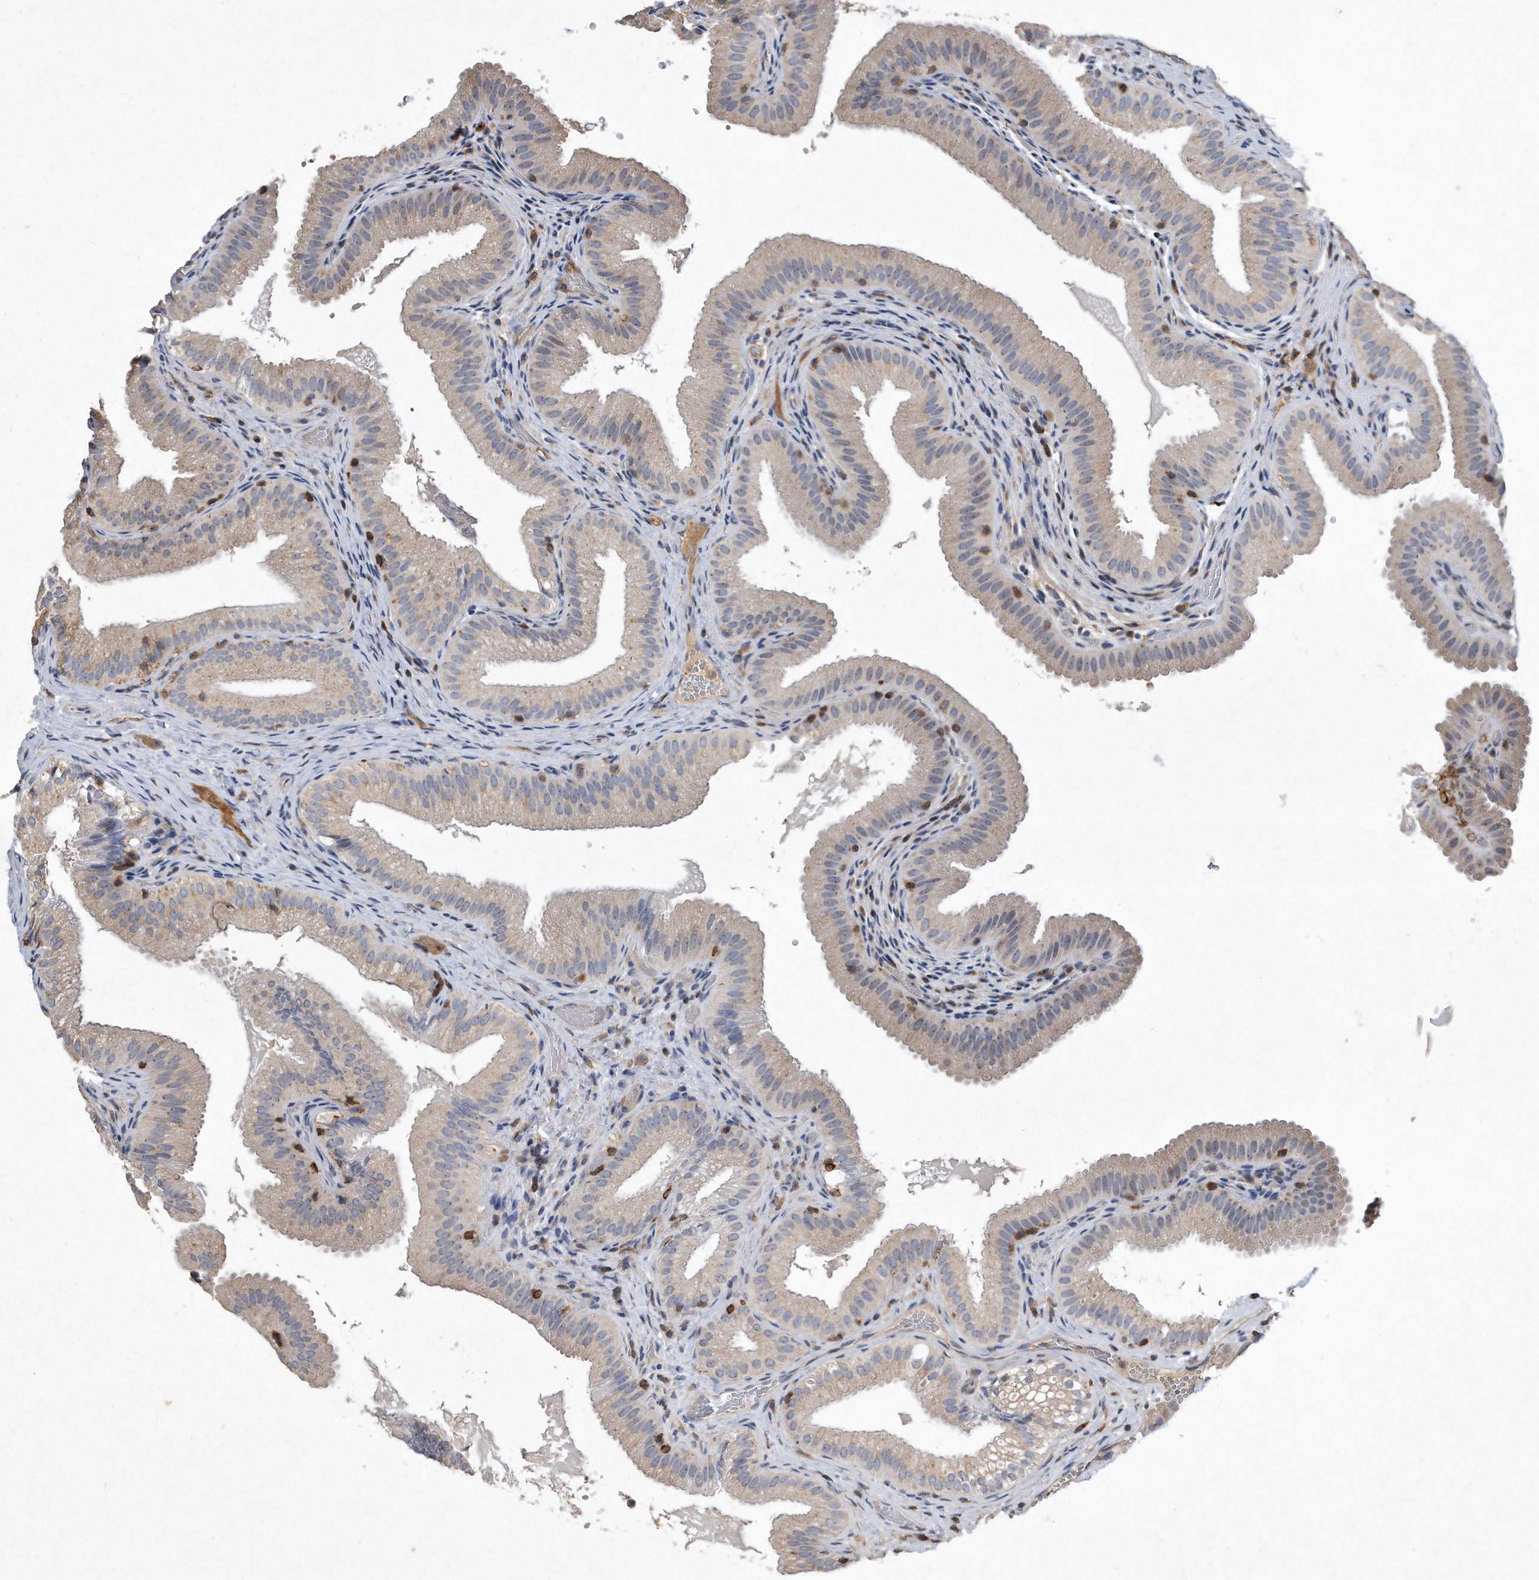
{"staining": {"intensity": "weak", "quantity": "<25%", "location": "cytoplasmic/membranous,nuclear"}, "tissue": "gallbladder", "cell_type": "Glandular cells", "image_type": "normal", "snomed": [{"axis": "morphology", "description": "Normal tissue, NOS"}, {"axis": "topography", "description": "Gallbladder"}], "caption": "Protein analysis of normal gallbladder exhibits no significant positivity in glandular cells. Brightfield microscopy of immunohistochemistry stained with DAB (brown) and hematoxylin (blue), captured at high magnification.", "gene": "PGBD2", "patient": {"sex": "female", "age": 30}}